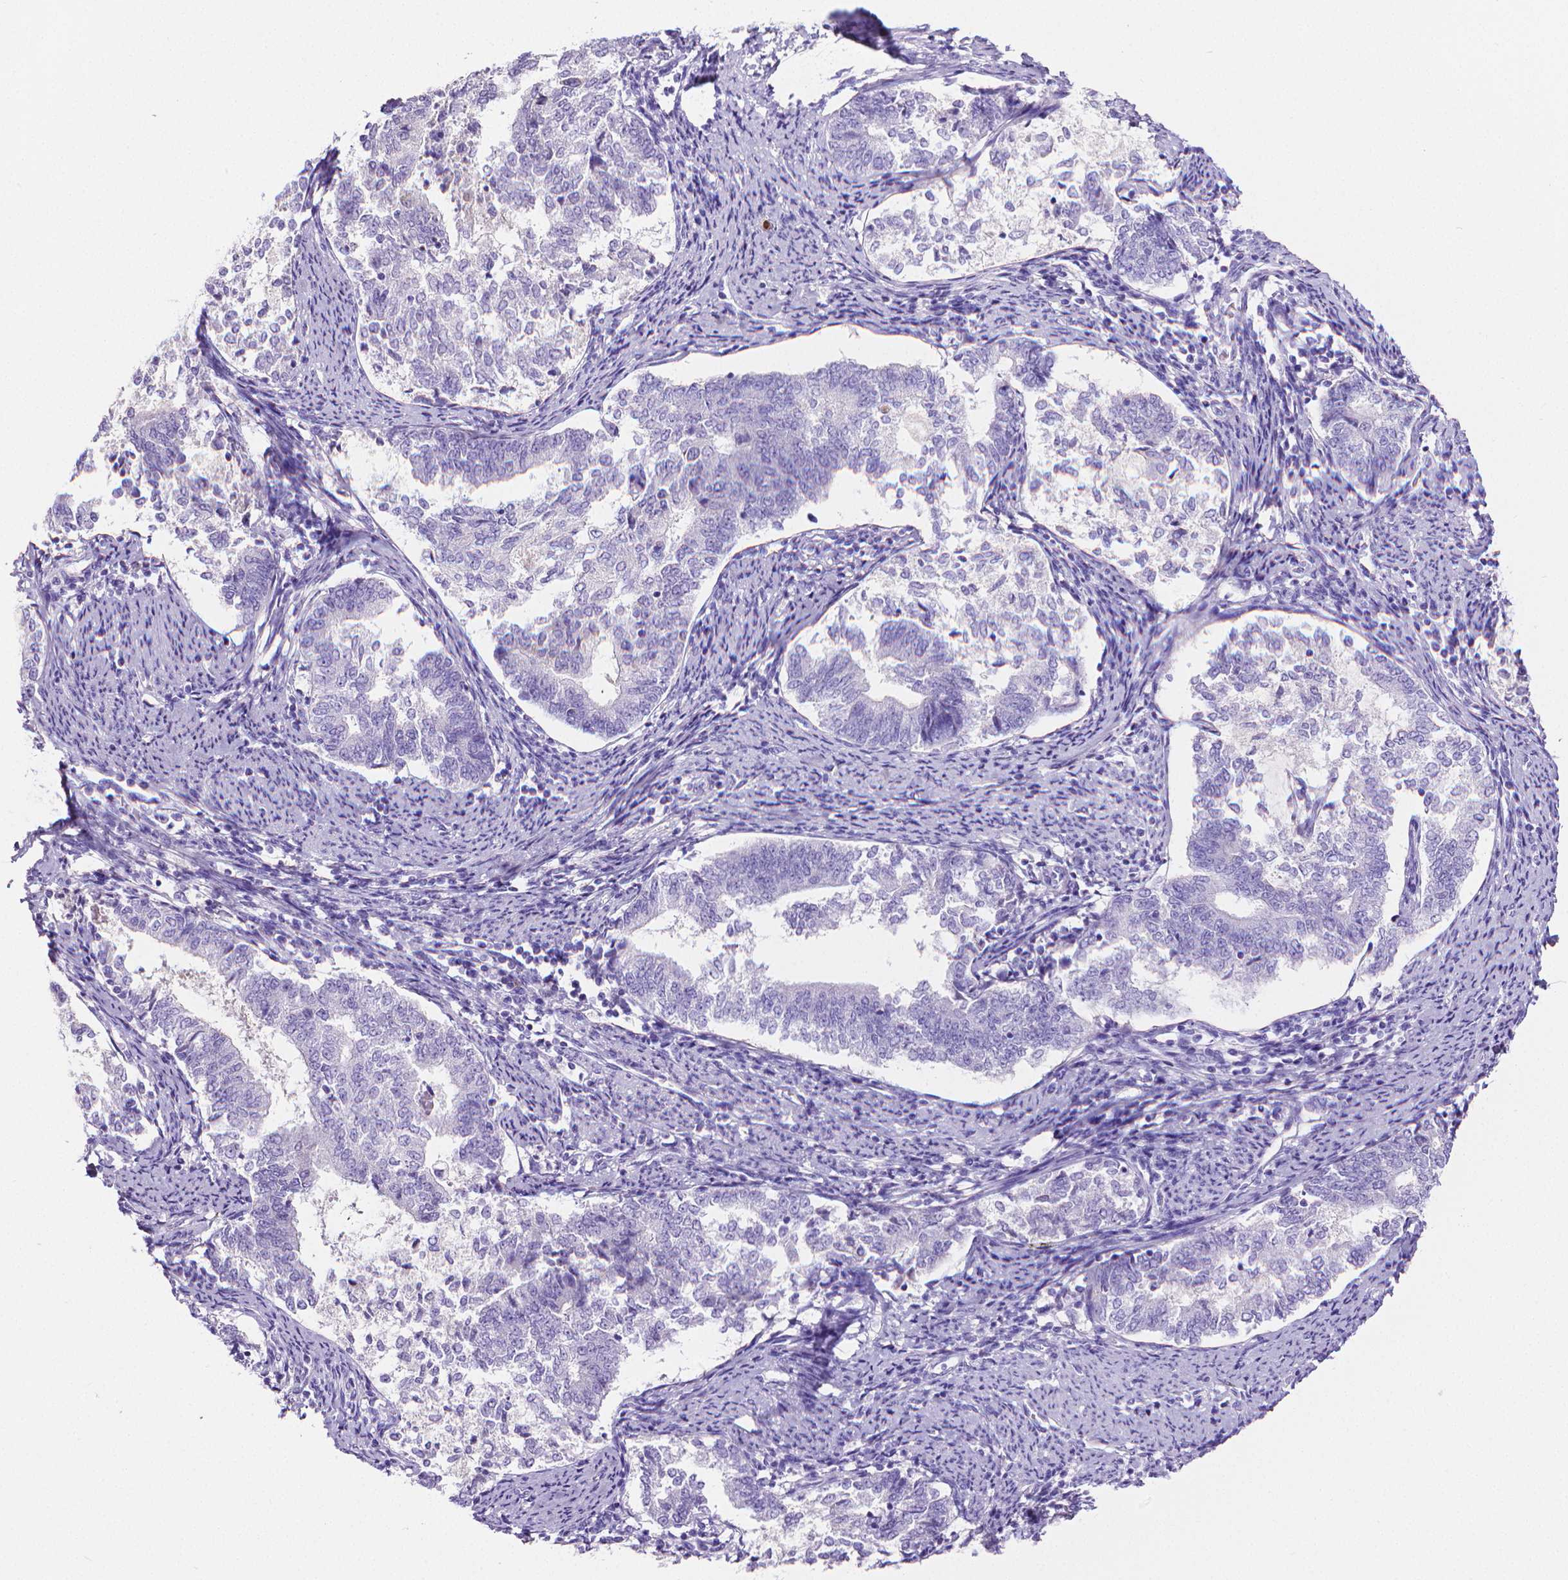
{"staining": {"intensity": "negative", "quantity": "none", "location": "none"}, "tissue": "endometrial cancer", "cell_type": "Tumor cells", "image_type": "cancer", "snomed": [{"axis": "morphology", "description": "Adenocarcinoma, NOS"}, {"axis": "topography", "description": "Endometrium"}], "caption": "This histopathology image is of endometrial cancer stained with IHC to label a protein in brown with the nuclei are counter-stained blue. There is no staining in tumor cells.", "gene": "MMP9", "patient": {"sex": "female", "age": 65}}